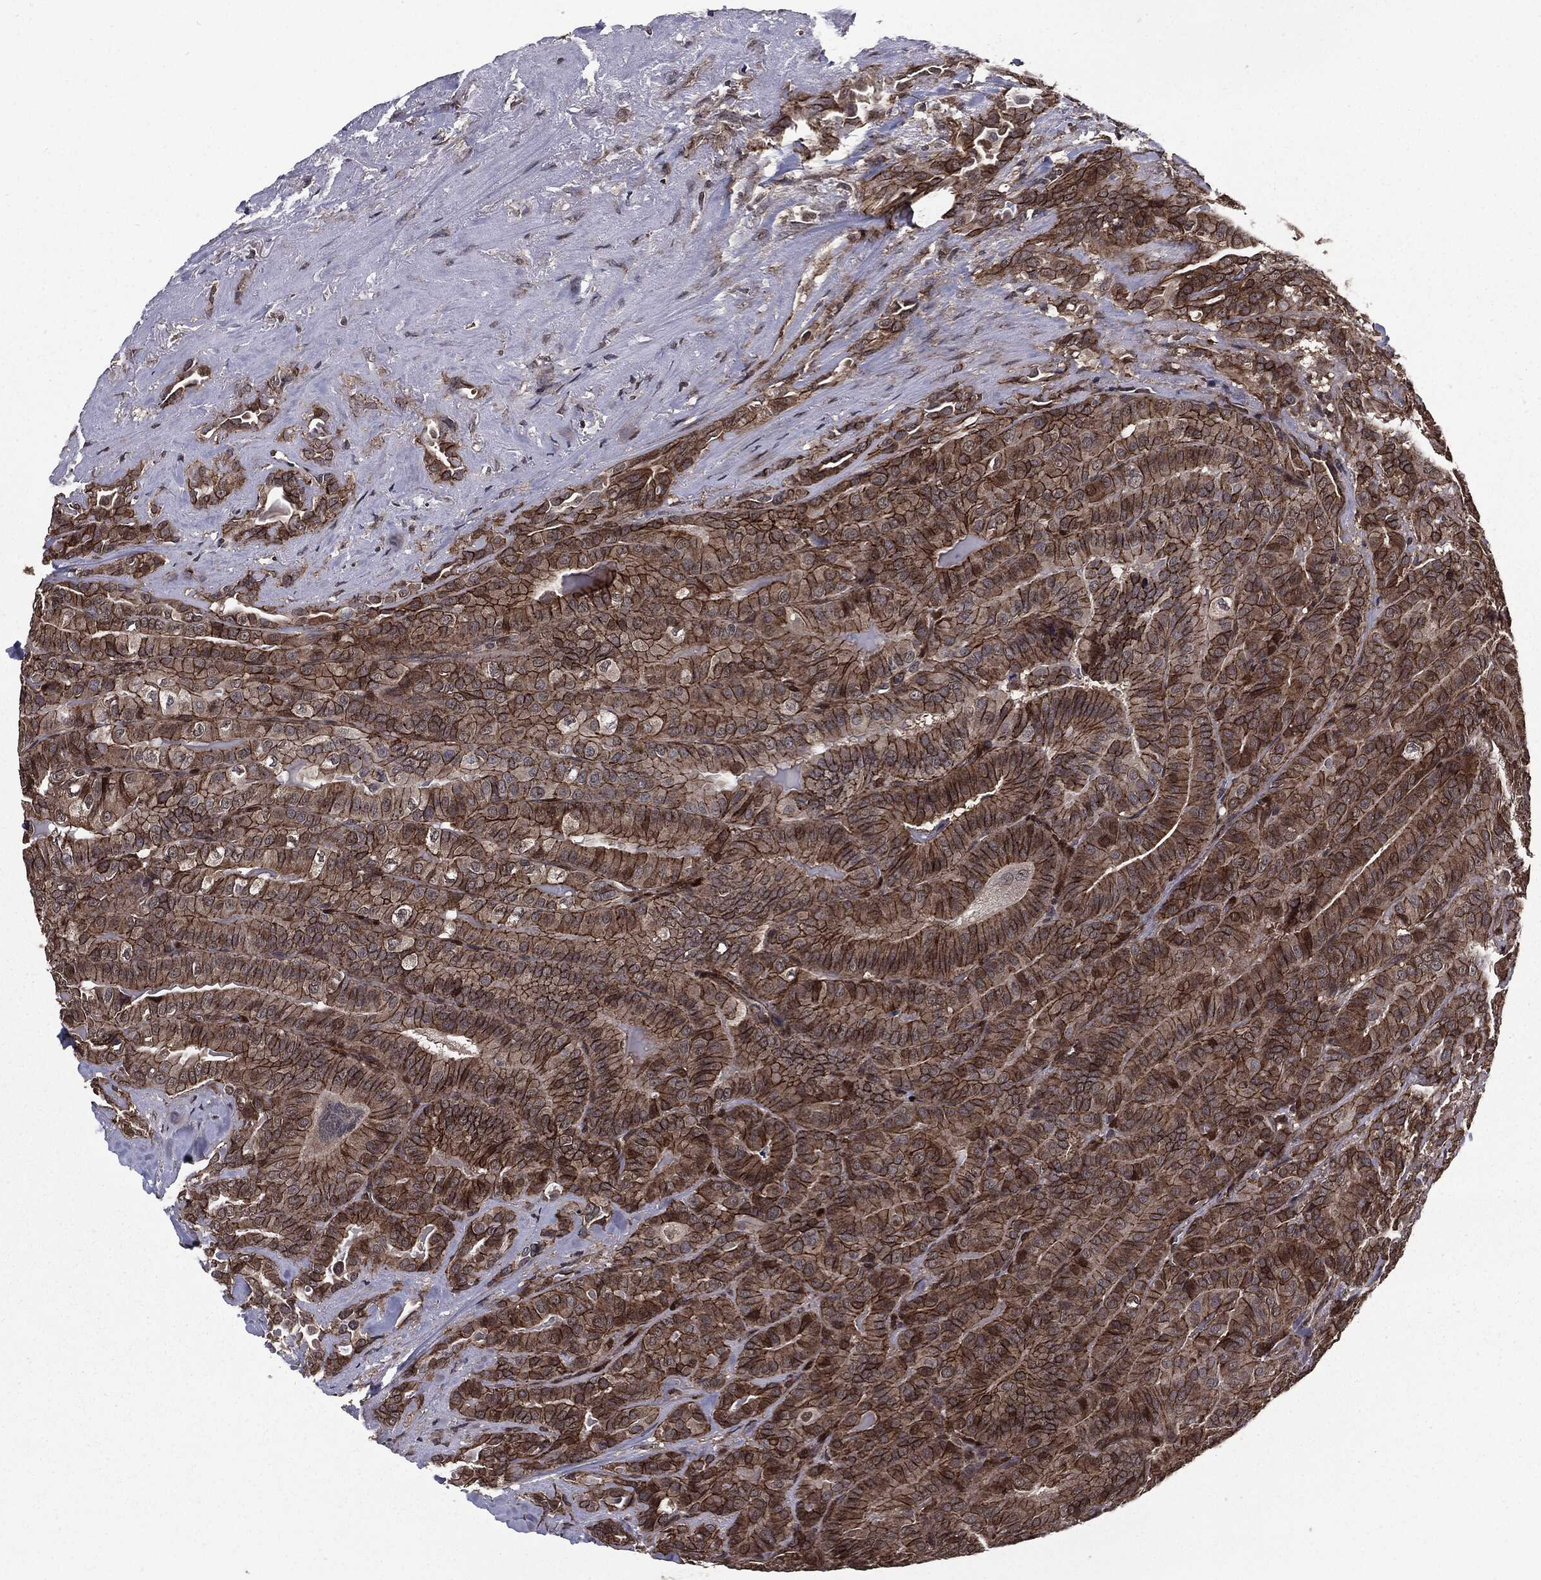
{"staining": {"intensity": "strong", "quantity": ">75%", "location": "cytoplasmic/membranous"}, "tissue": "thyroid cancer", "cell_type": "Tumor cells", "image_type": "cancer", "snomed": [{"axis": "morphology", "description": "Papillary adenocarcinoma, NOS"}, {"axis": "topography", "description": "Thyroid gland"}], "caption": "Thyroid cancer (papillary adenocarcinoma) stained with a brown dye demonstrates strong cytoplasmic/membranous positive staining in about >75% of tumor cells.", "gene": "PTPA", "patient": {"sex": "male", "age": 61}}